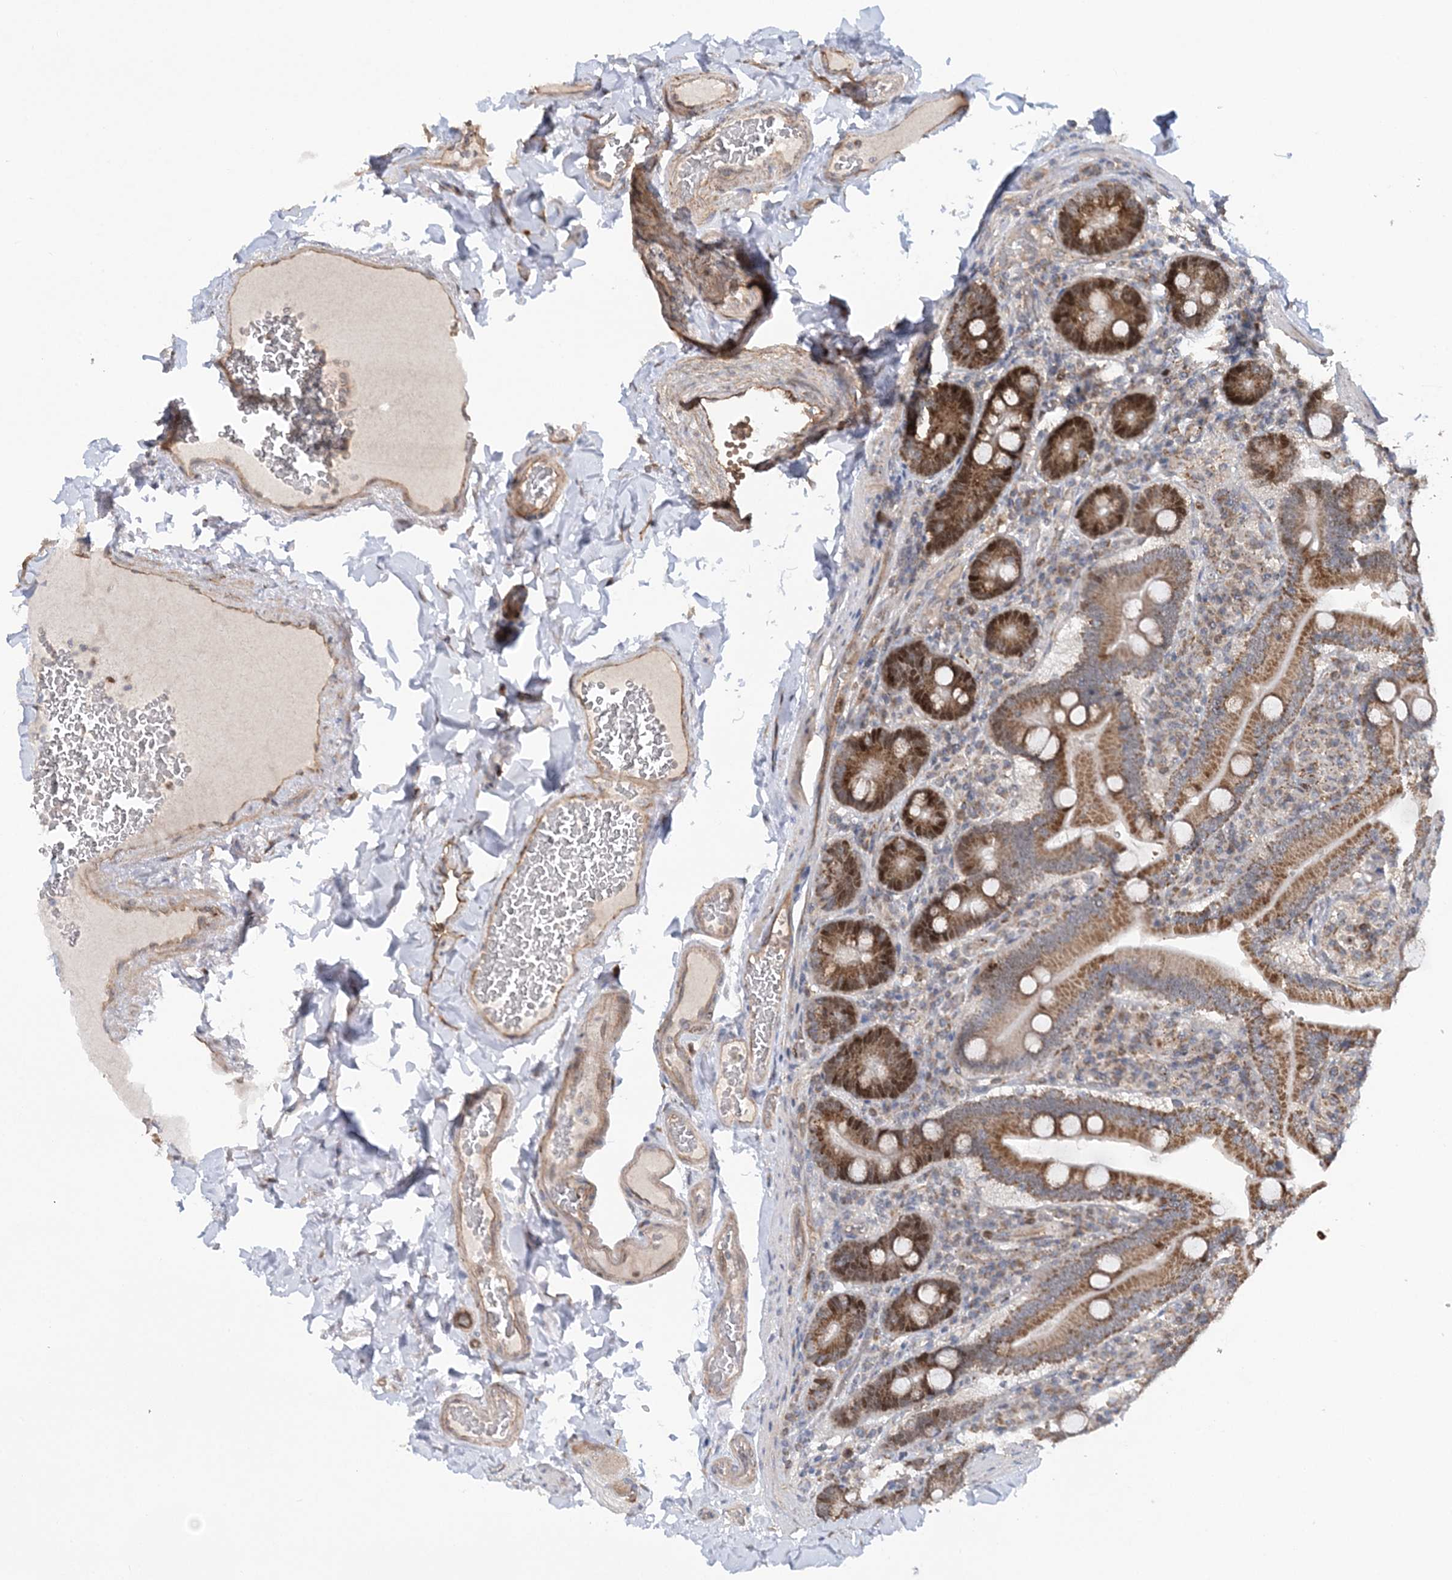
{"staining": {"intensity": "strong", "quantity": ">75%", "location": "cytoplasmic/membranous,nuclear"}, "tissue": "duodenum", "cell_type": "Glandular cells", "image_type": "normal", "snomed": [{"axis": "morphology", "description": "Normal tissue, NOS"}, {"axis": "topography", "description": "Duodenum"}], "caption": "Immunohistochemical staining of unremarkable human duodenum exhibits >75% levels of strong cytoplasmic/membranous,nuclear protein expression in approximately >75% of glandular cells. The staining was performed using DAB to visualize the protein expression in brown, while the nuclei were stained in blue with hematoxylin (Magnification: 20x).", "gene": "KIF4A", "patient": {"sex": "female", "age": 62}}